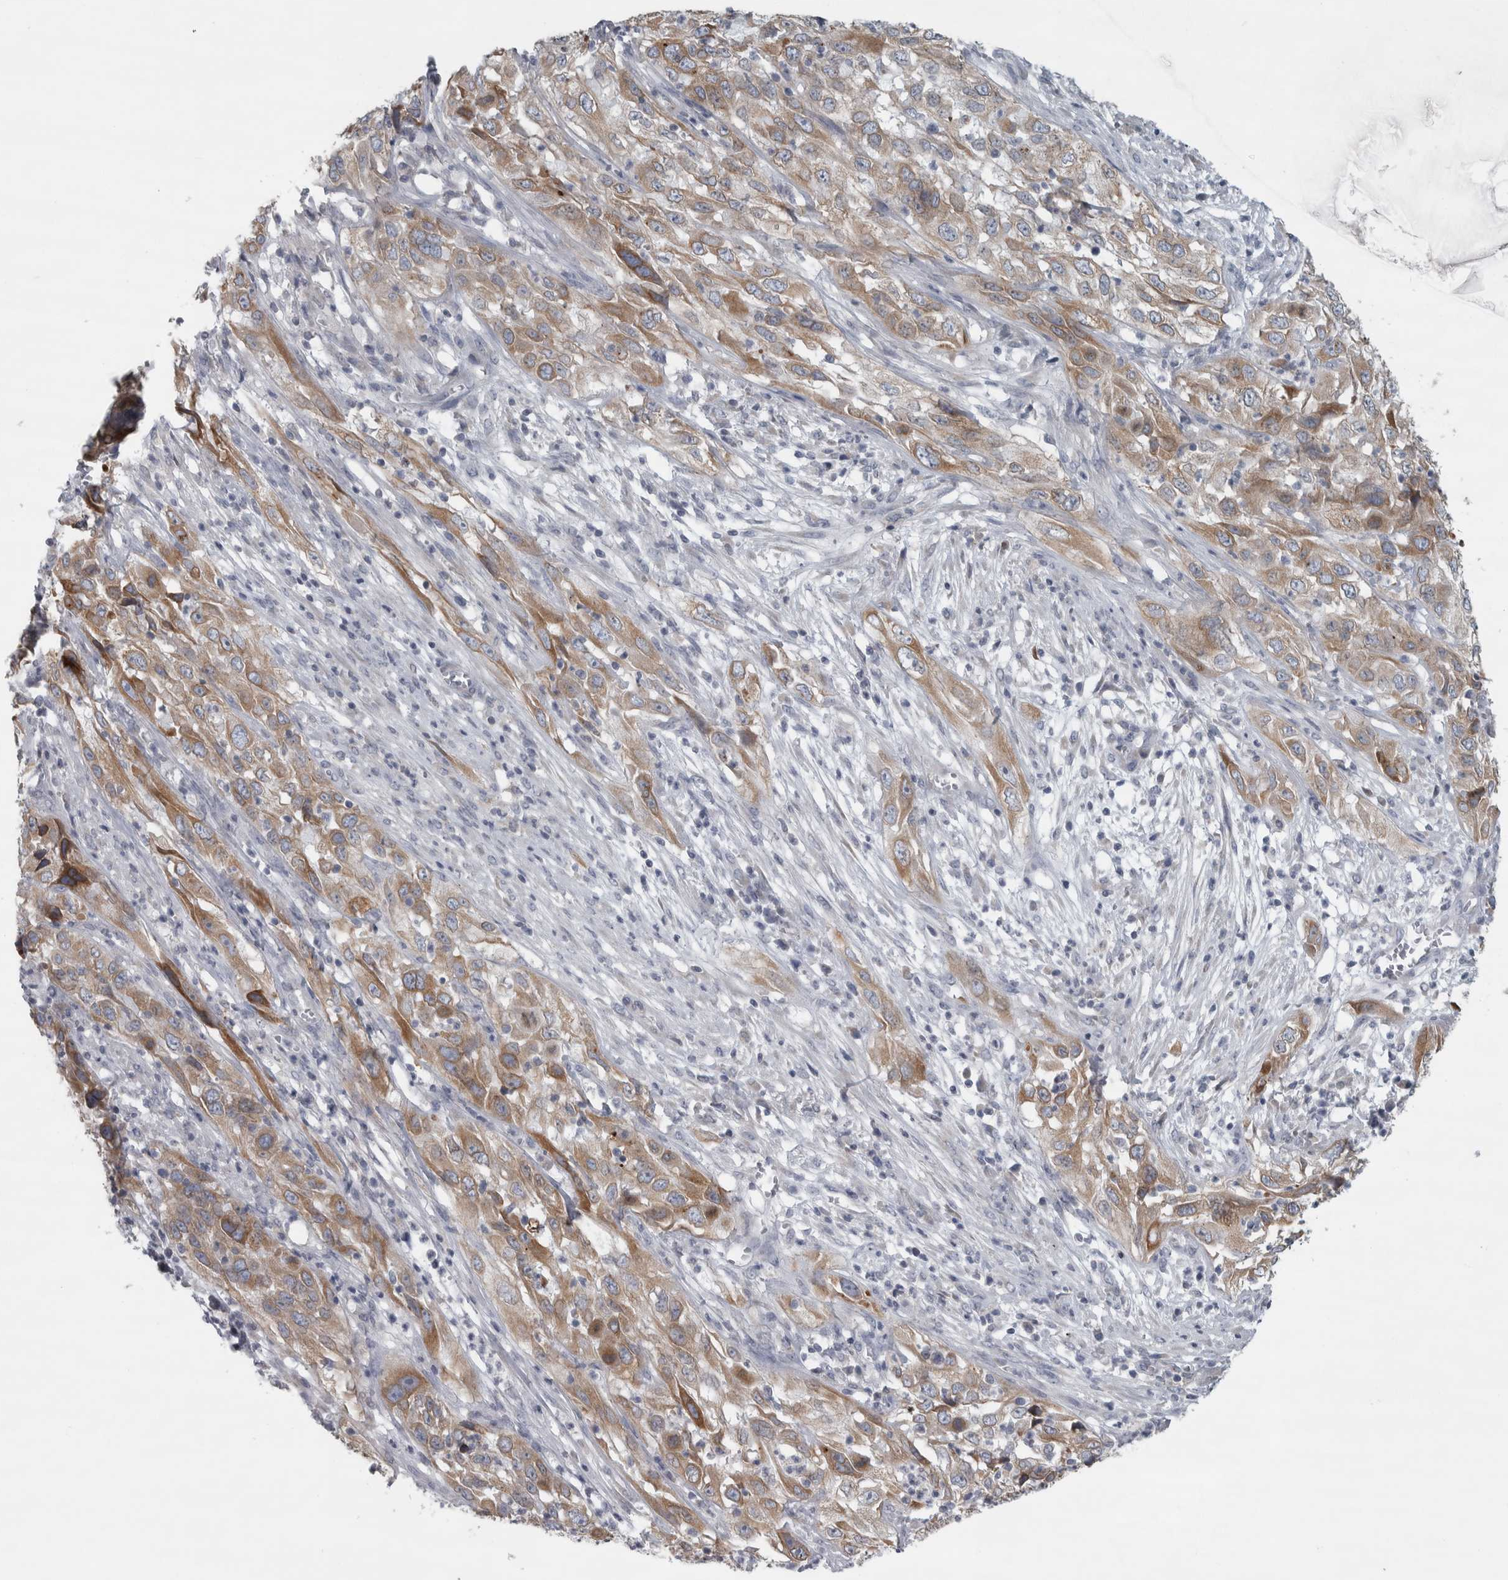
{"staining": {"intensity": "moderate", "quantity": ">75%", "location": "cytoplasmic/membranous"}, "tissue": "cervical cancer", "cell_type": "Tumor cells", "image_type": "cancer", "snomed": [{"axis": "morphology", "description": "Squamous cell carcinoma, NOS"}, {"axis": "topography", "description": "Cervix"}], "caption": "High-magnification brightfield microscopy of cervical cancer stained with DAB (brown) and counterstained with hematoxylin (blue). tumor cells exhibit moderate cytoplasmic/membranous positivity is identified in about>75% of cells.", "gene": "SIGMAR1", "patient": {"sex": "female", "age": 32}}